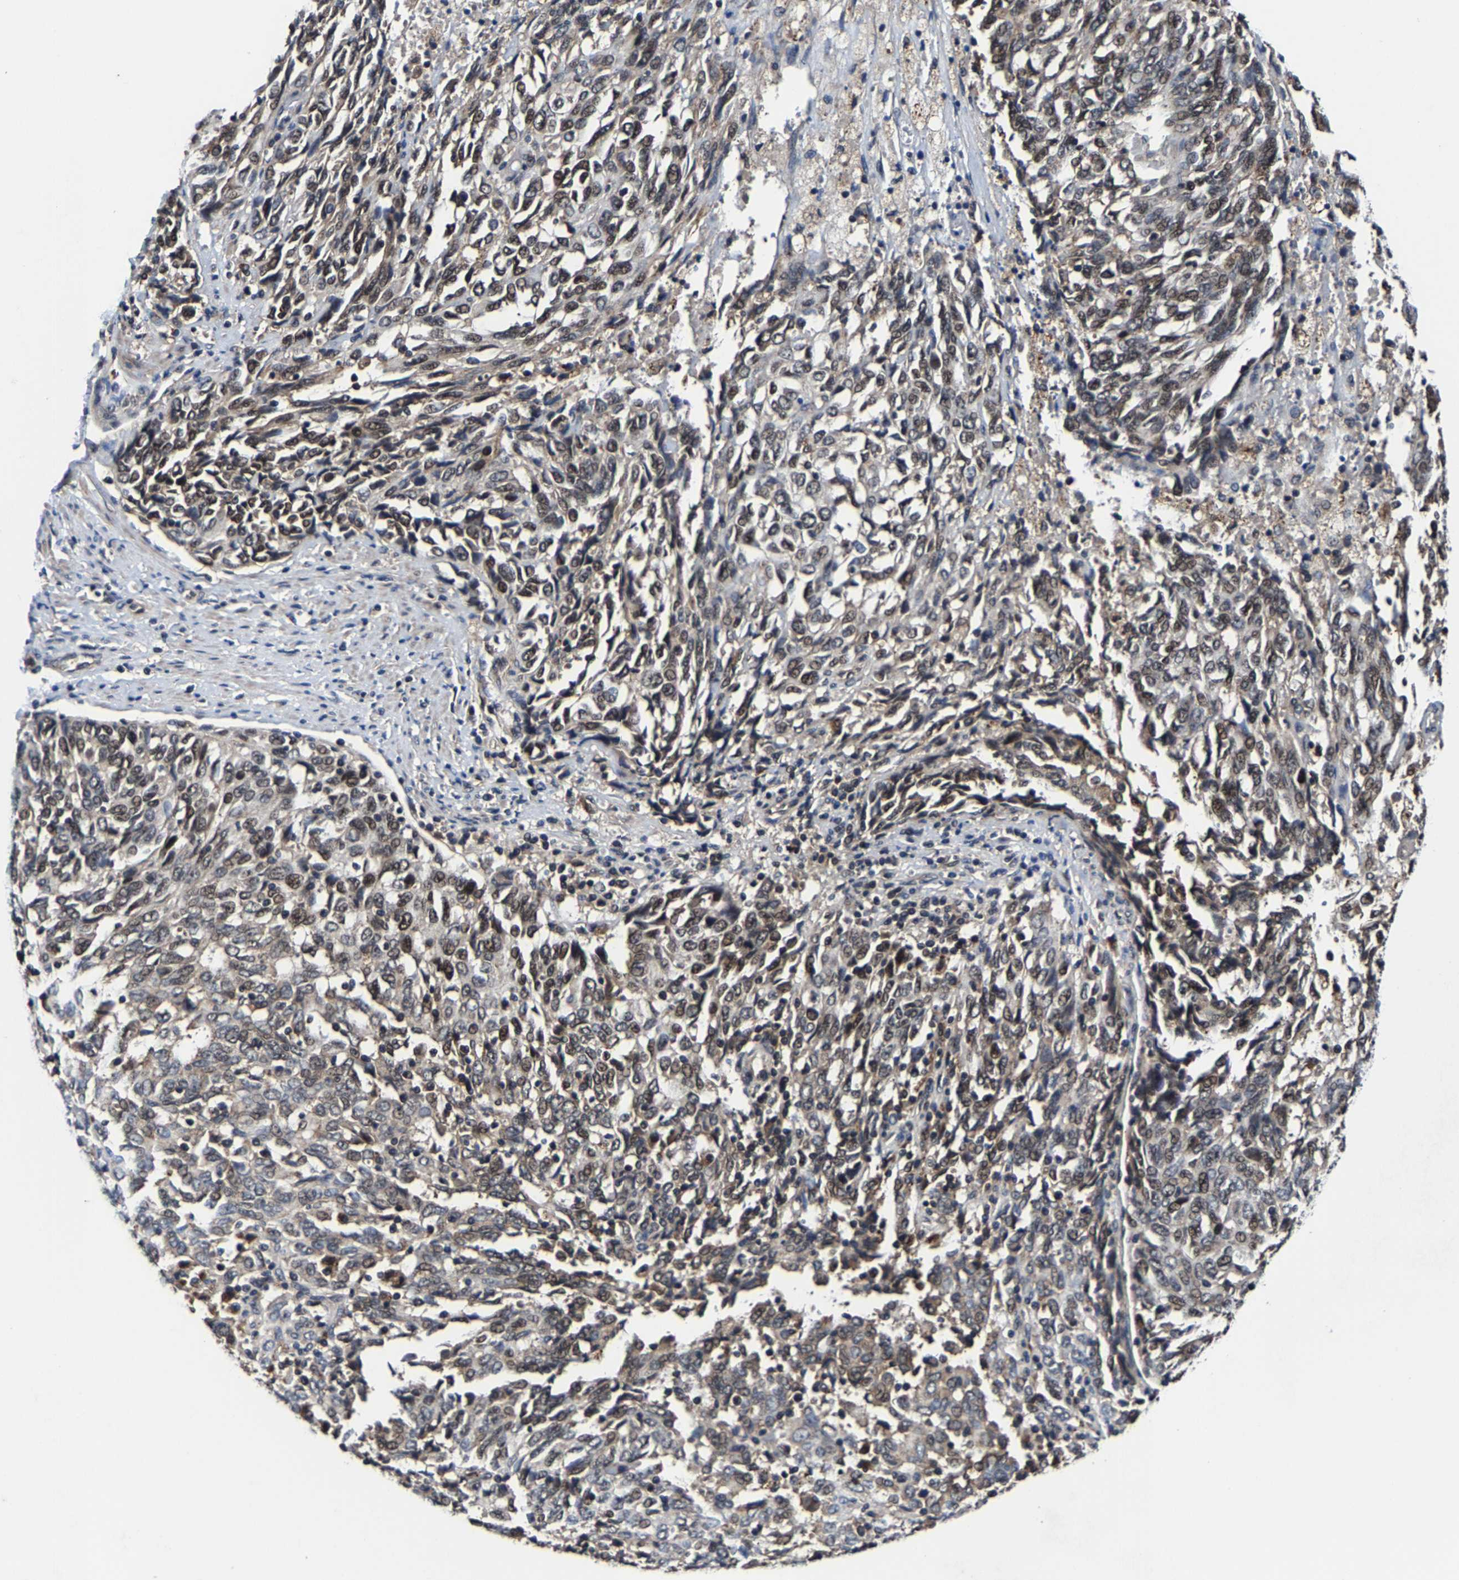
{"staining": {"intensity": "moderate", "quantity": ">75%", "location": "cytoplasmic/membranous,nuclear"}, "tissue": "endometrial cancer", "cell_type": "Tumor cells", "image_type": "cancer", "snomed": [{"axis": "morphology", "description": "Adenocarcinoma, NOS"}, {"axis": "topography", "description": "Endometrium"}], "caption": "An image of human endometrial adenocarcinoma stained for a protein exhibits moderate cytoplasmic/membranous and nuclear brown staining in tumor cells. The staining is performed using DAB (3,3'-diaminobenzidine) brown chromogen to label protein expression. The nuclei are counter-stained blue using hematoxylin.", "gene": "ZCCHC7", "patient": {"sex": "female", "age": 80}}